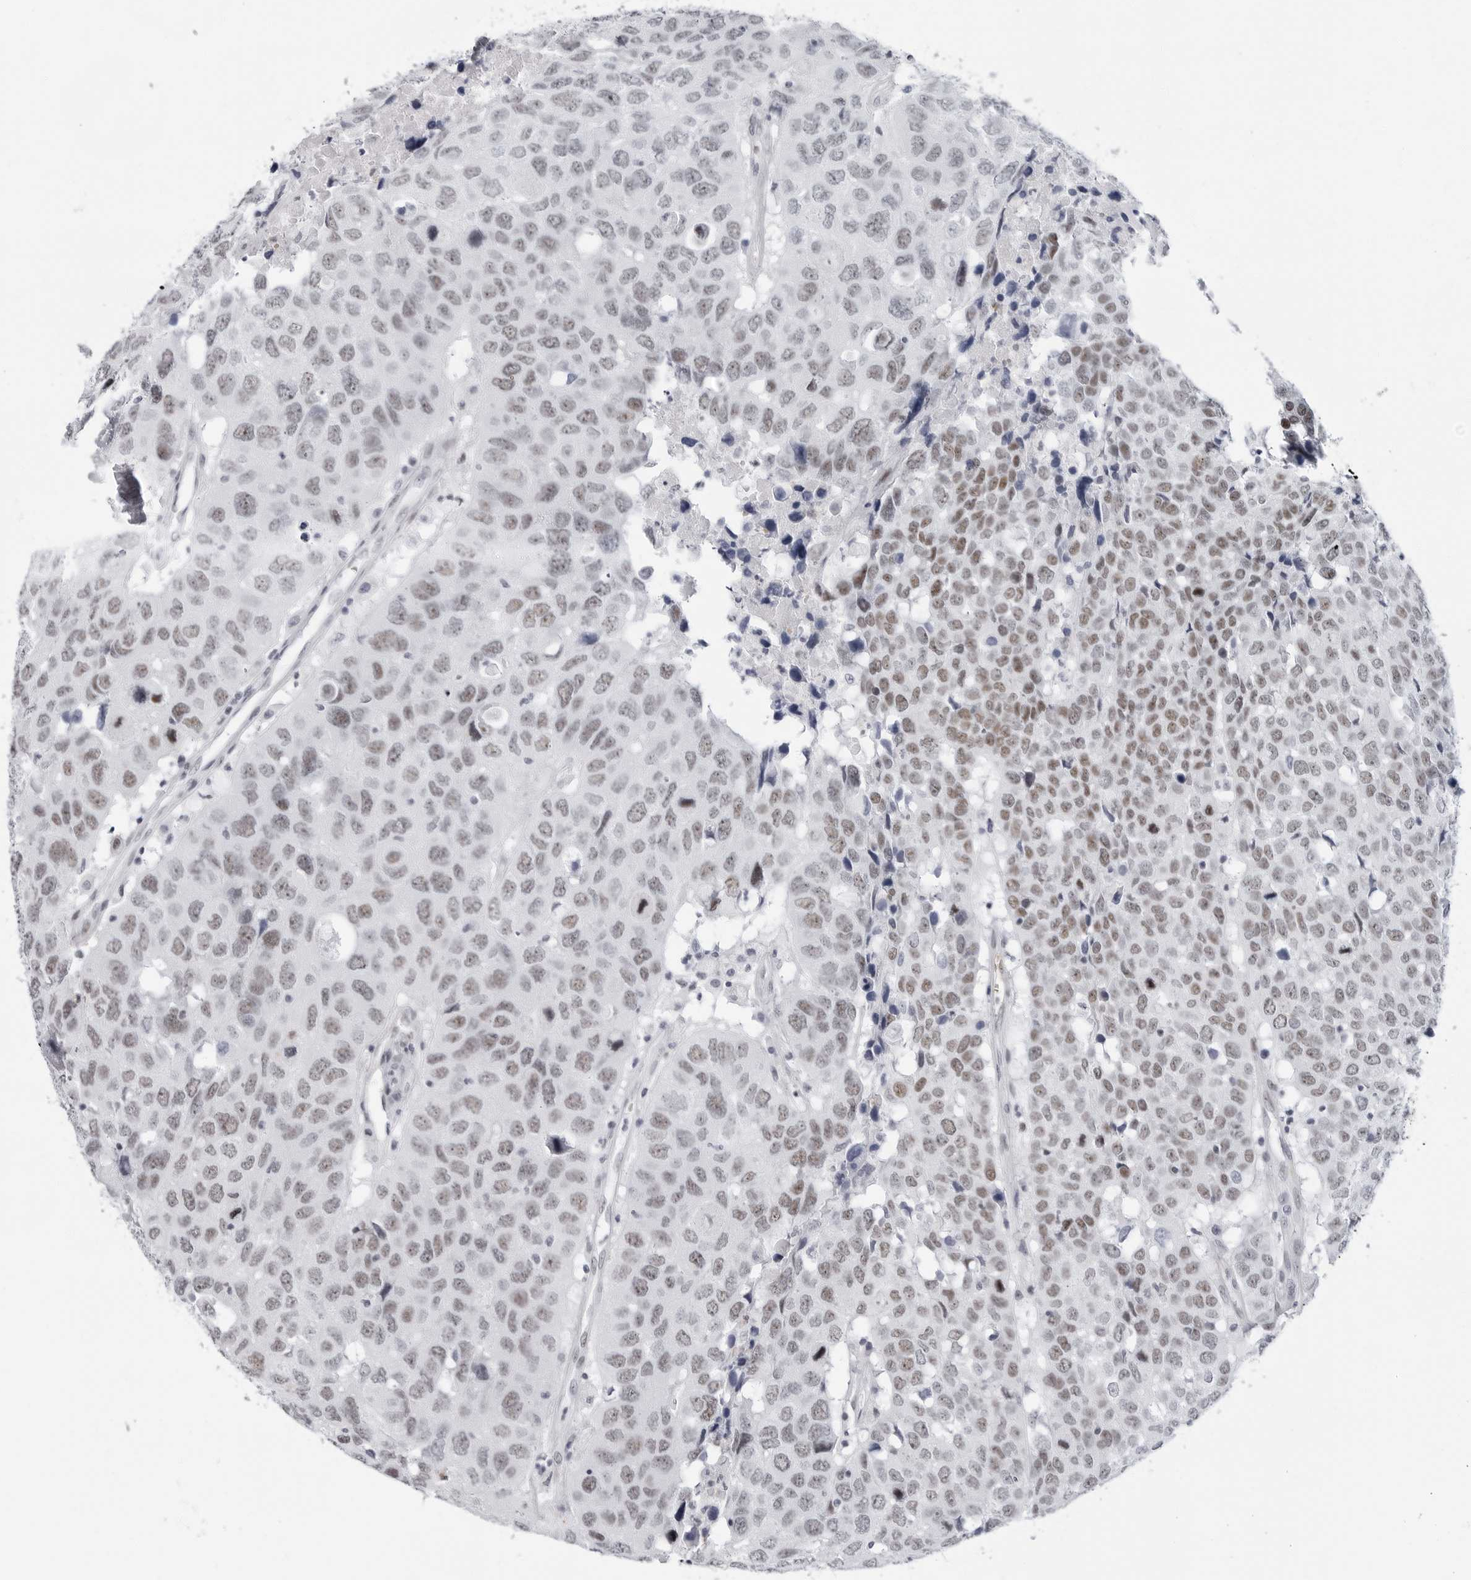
{"staining": {"intensity": "moderate", "quantity": ">75%", "location": "nuclear"}, "tissue": "head and neck cancer", "cell_type": "Tumor cells", "image_type": "cancer", "snomed": [{"axis": "morphology", "description": "Squamous cell carcinoma, NOS"}, {"axis": "topography", "description": "Head-Neck"}], "caption": "Head and neck squamous cell carcinoma tissue exhibits moderate nuclear expression in approximately >75% of tumor cells, visualized by immunohistochemistry. The staining is performed using DAB (3,3'-diaminobenzidine) brown chromogen to label protein expression. The nuclei are counter-stained blue using hematoxylin.", "gene": "VEZF1", "patient": {"sex": "male", "age": 66}}